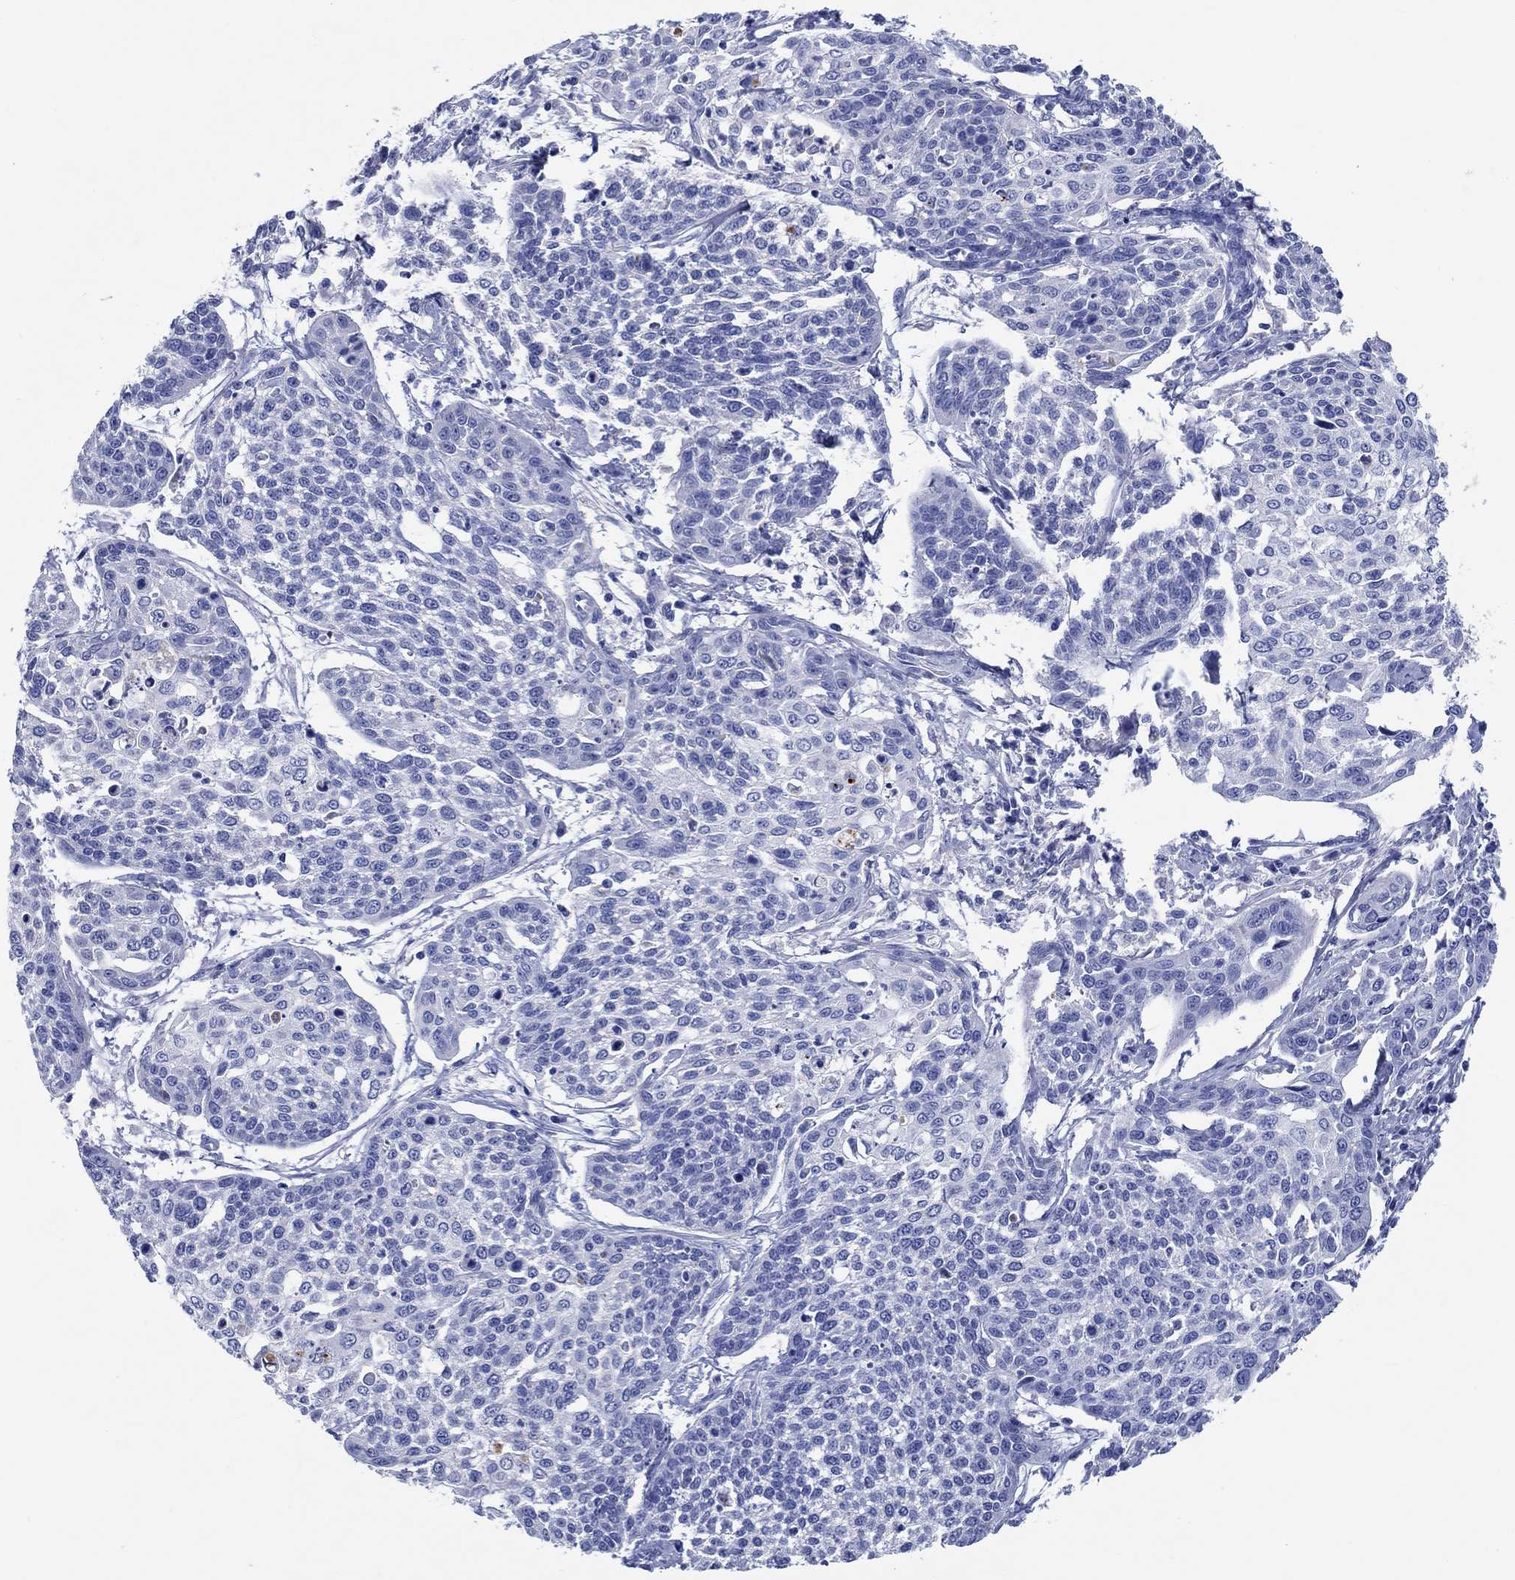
{"staining": {"intensity": "negative", "quantity": "none", "location": "none"}, "tissue": "cervical cancer", "cell_type": "Tumor cells", "image_type": "cancer", "snomed": [{"axis": "morphology", "description": "Squamous cell carcinoma, NOS"}, {"axis": "topography", "description": "Cervix"}], "caption": "DAB (3,3'-diaminobenzidine) immunohistochemical staining of human squamous cell carcinoma (cervical) reveals no significant positivity in tumor cells.", "gene": "SHISA4", "patient": {"sex": "female", "age": 34}}